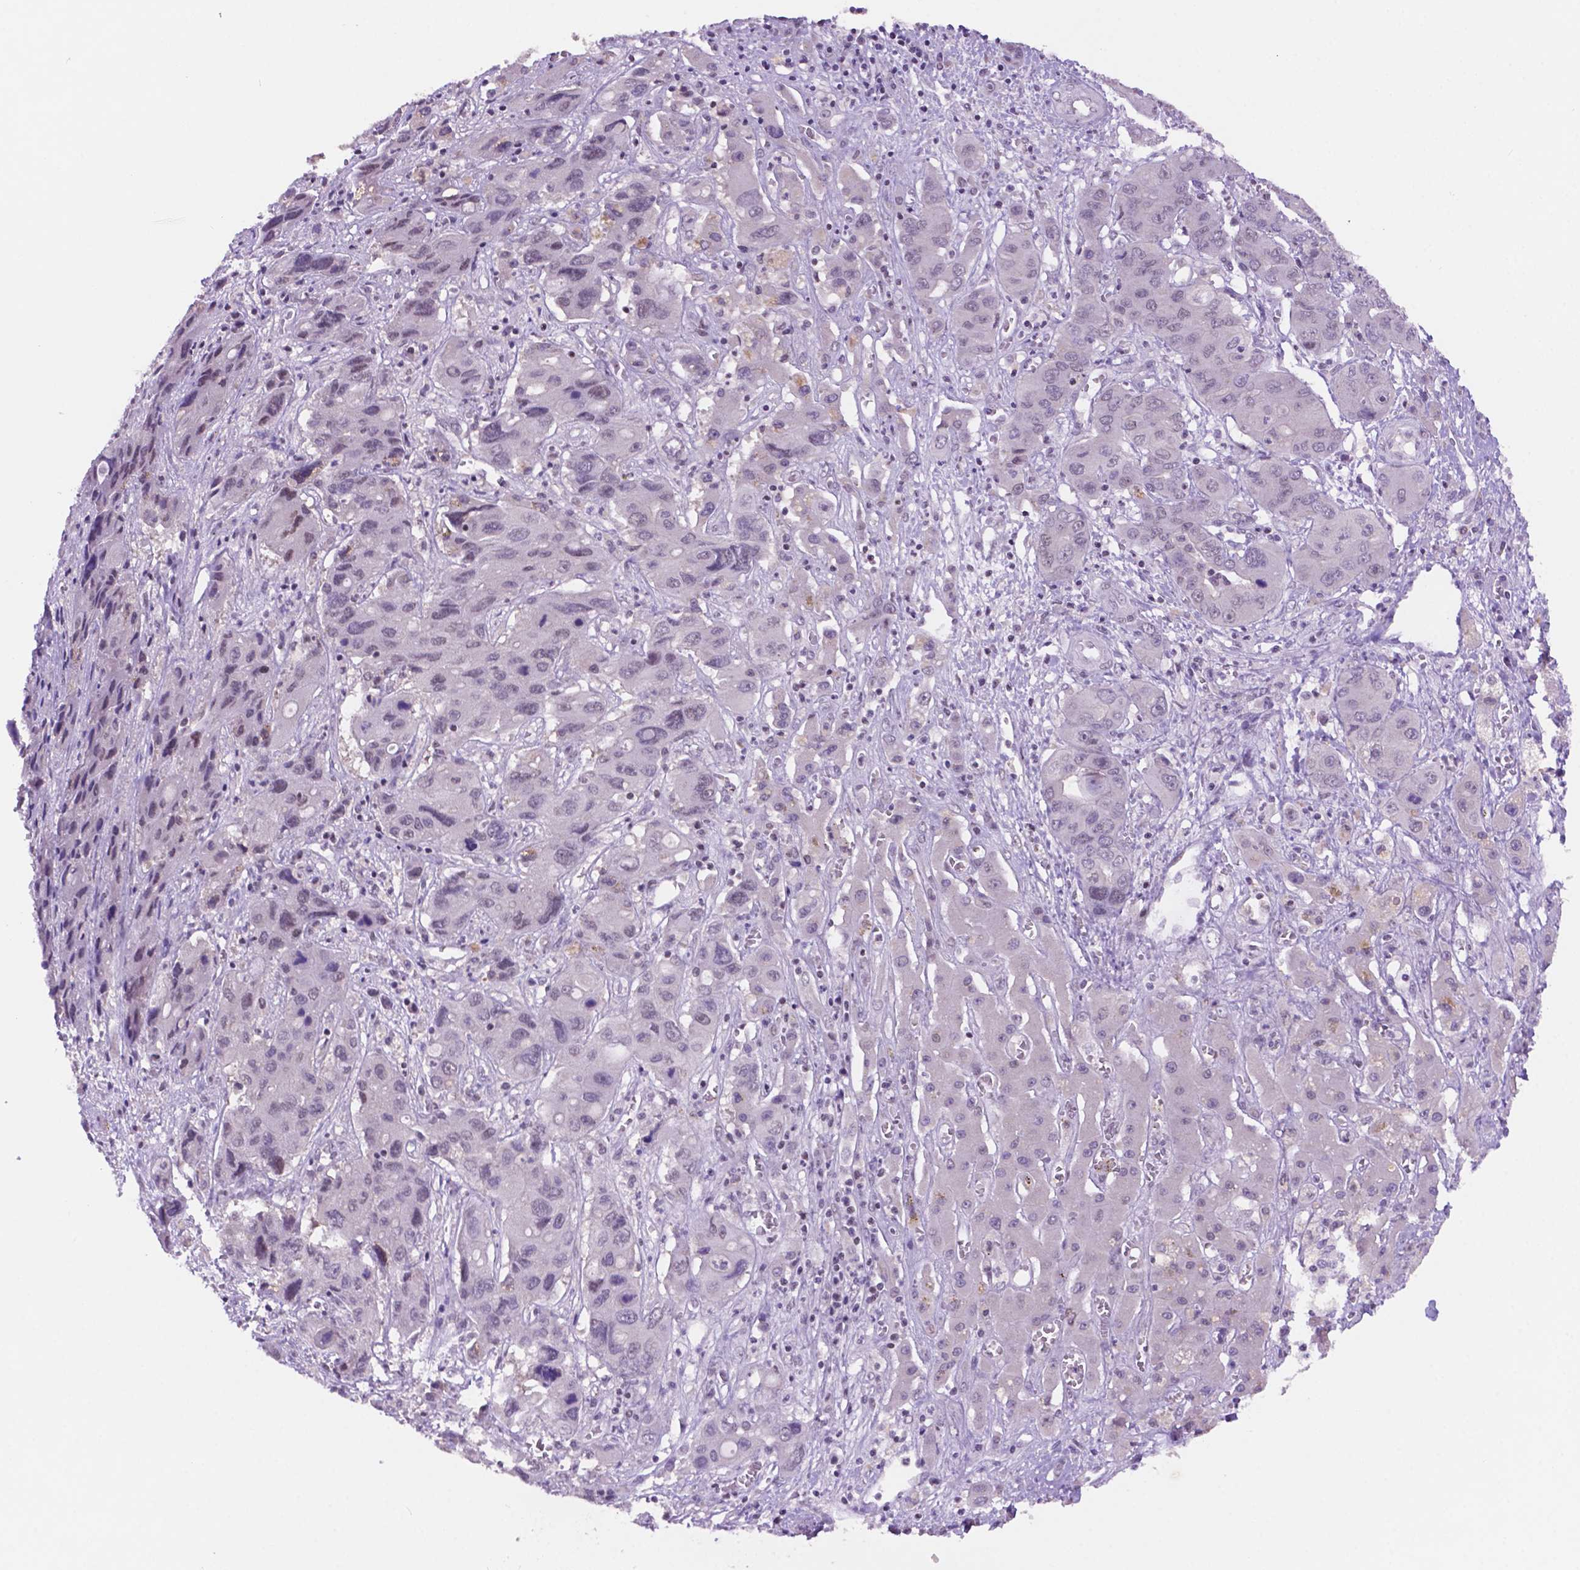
{"staining": {"intensity": "negative", "quantity": "none", "location": "none"}, "tissue": "liver cancer", "cell_type": "Tumor cells", "image_type": "cancer", "snomed": [{"axis": "morphology", "description": "Cholangiocarcinoma"}, {"axis": "topography", "description": "Liver"}], "caption": "A photomicrograph of human liver cholangiocarcinoma is negative for staining in tumor cells.", "gene": "NCOR1", "patient": {"sex": "male", "age": 67}}